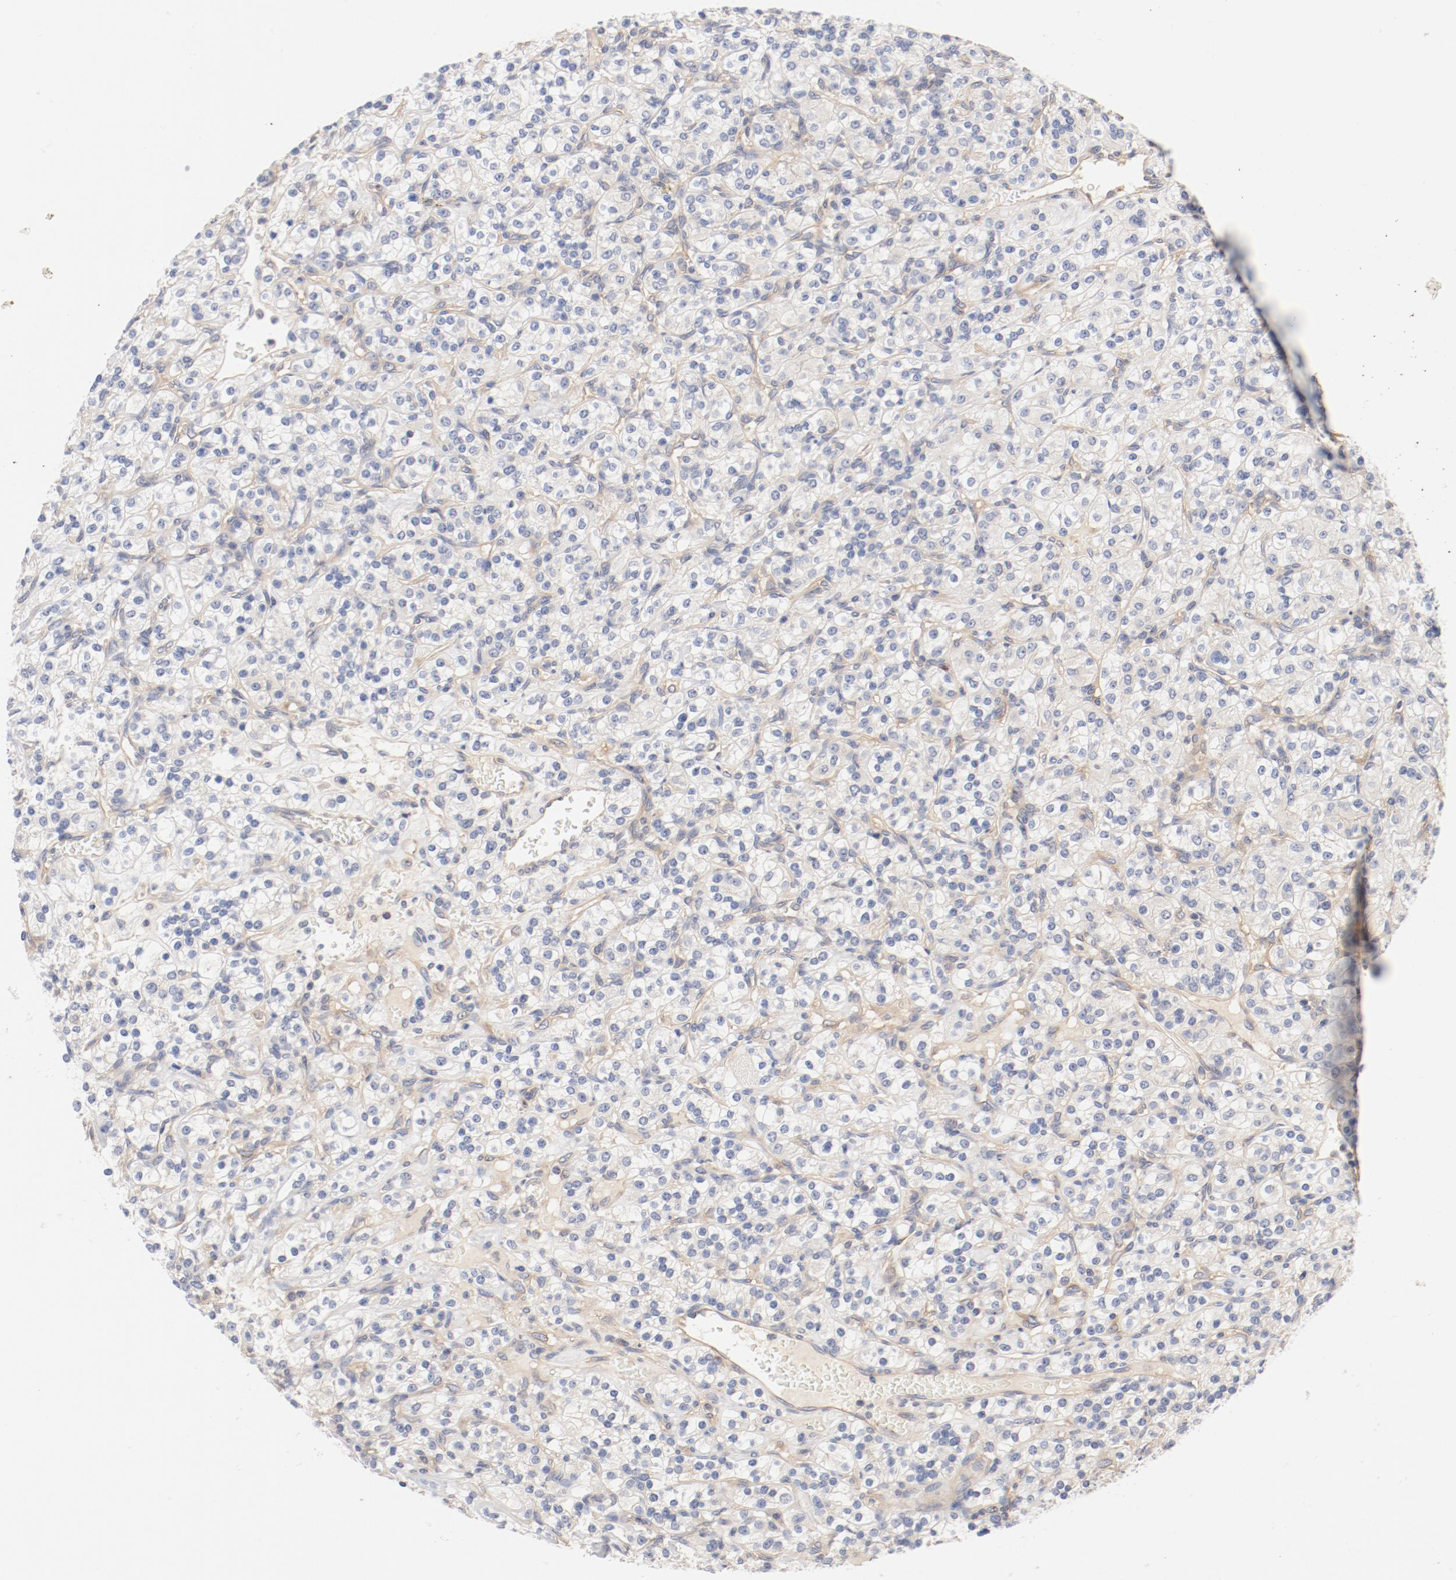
{"staining": {"intensity": "negative", "quantity": "none", "location": "none"}, "tissue": "renal cancer", "cell_type": "Tumor cells", "image_type": "cancer", "snomed": [{"axis": "morphology", "description": "Adenocarcinoma, NOS"}, {"axis": "topography", "description": "Kidney"}], "caption": "Tumor cells are negative for protein expression in human renal adenocarcinoma.", "gene": "DYNC1H1", "patient": {"sex": "male", "age": 77}}